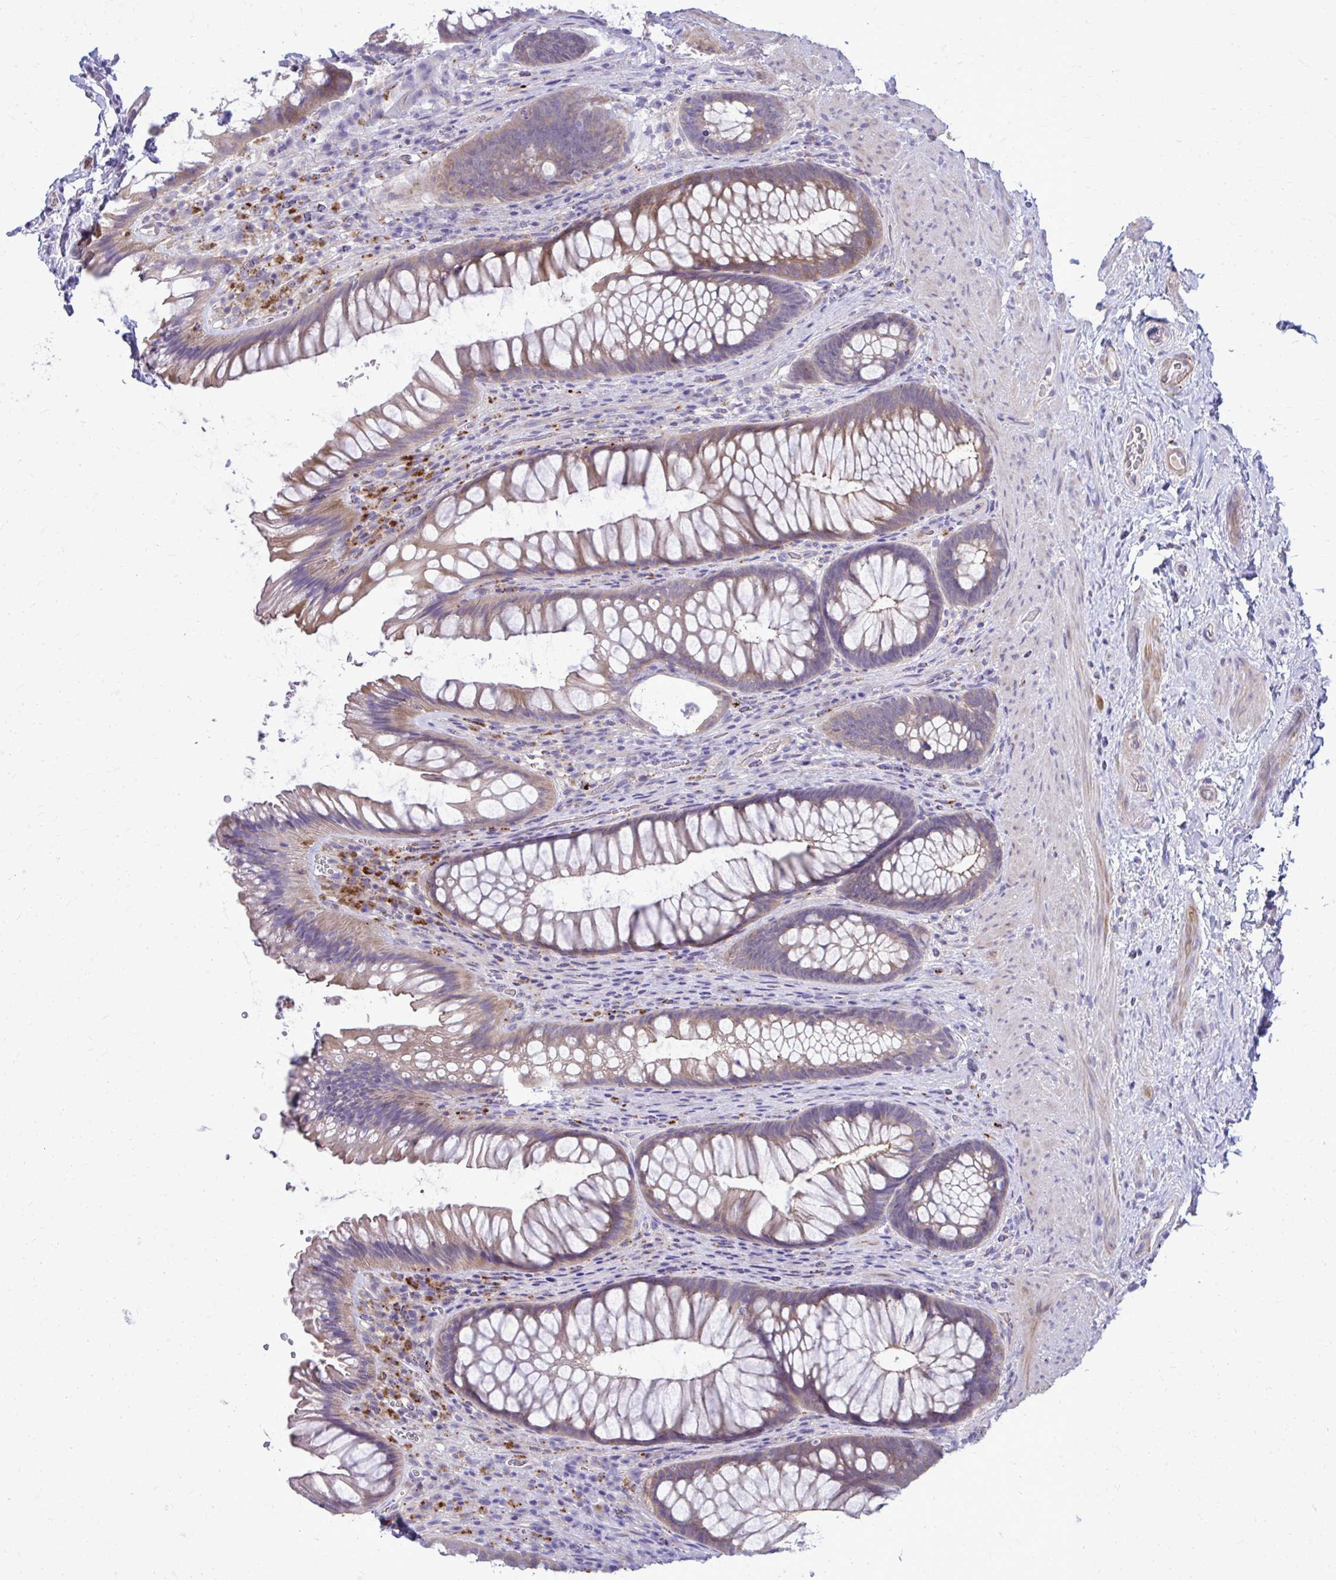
{"staining": {"intensity": "weak", "quantity": "25%-75%", "location": "cytoplasmic/membranous"}, "tissue": "rectum", "cell_type": "Glandular cells", "image_type": "normal", "snomed": [{"axis": "morphology", "description": "Normal tissue, NOS"}, {"axis": "topography", "description": "Rectum"}], "caption": "A brown stain labels weak cytoplasmic/membranous expression of a protein in glandular cells of unremarkable rectum.", "gene": "TP53I11", "patient": {"sex": "male", "age": 53}}